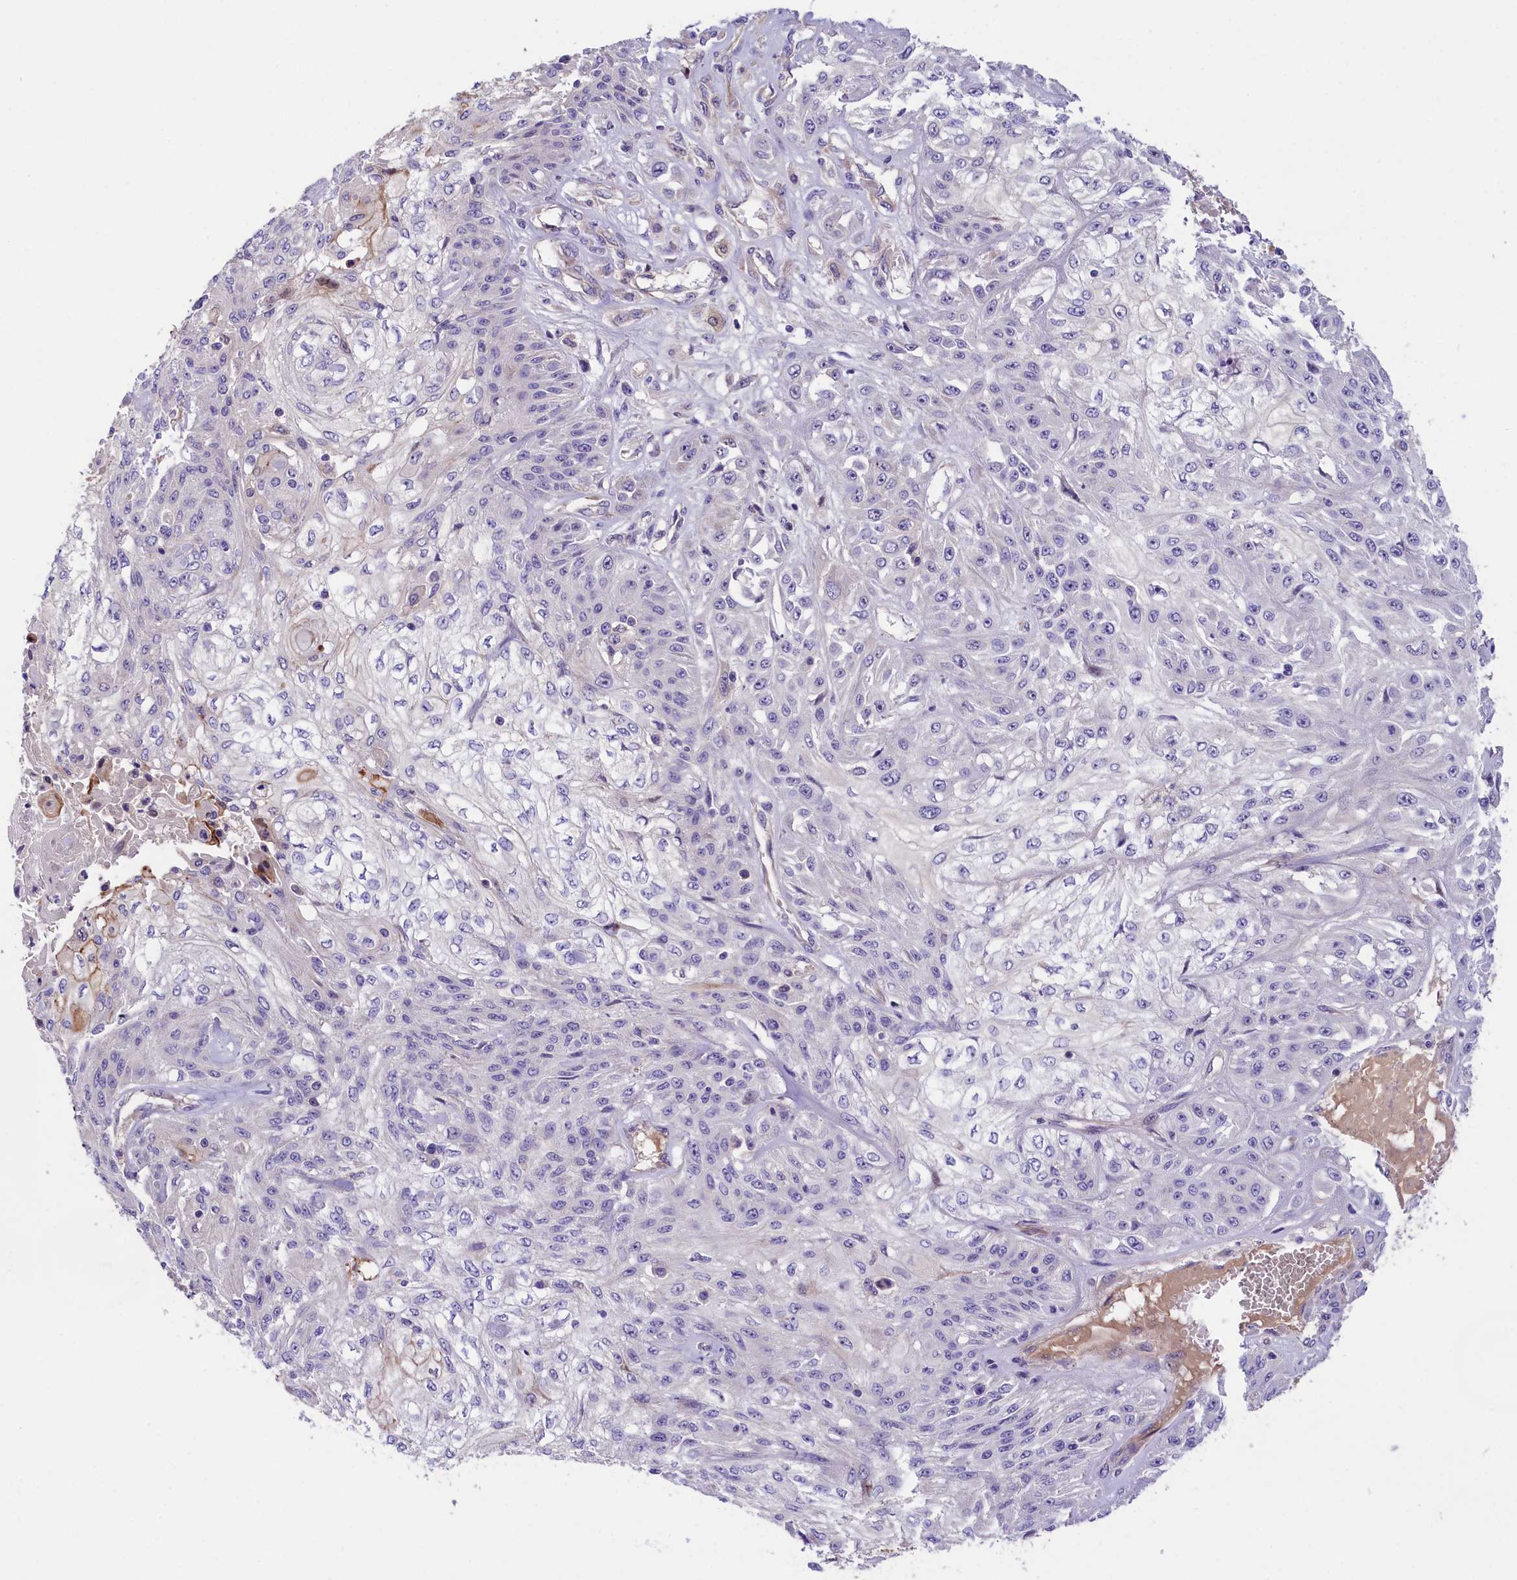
{"staining": {"intensity": "negative", "quantity": "none", "location": "none"}, "tissue": "skin cancer", "cell_type": "Tumor cells", "image_type": "cancer", "snomed": [{"axis": "morphology", "description": "Squamous cell carcinoma, NOS"}, {"axis": "morphology", "description": "Squamous cell carcinoma, metastatic, NOS"}, {"axis": "topography", "description": "Skin"}, {"axis": "topography", "description": "Lymph node"}], "caption": "Immunohistochemical staining of human skin cancer (squamous cell carcinoma) exhibits no significant staining in tumor cells. (Brightfield microscopy of DAB (3,3'-diaminobenzidine) immunohistochemistry at high magnification).", "gene": "CCDC32", "patient": {"sex": "male", "age": 75}}